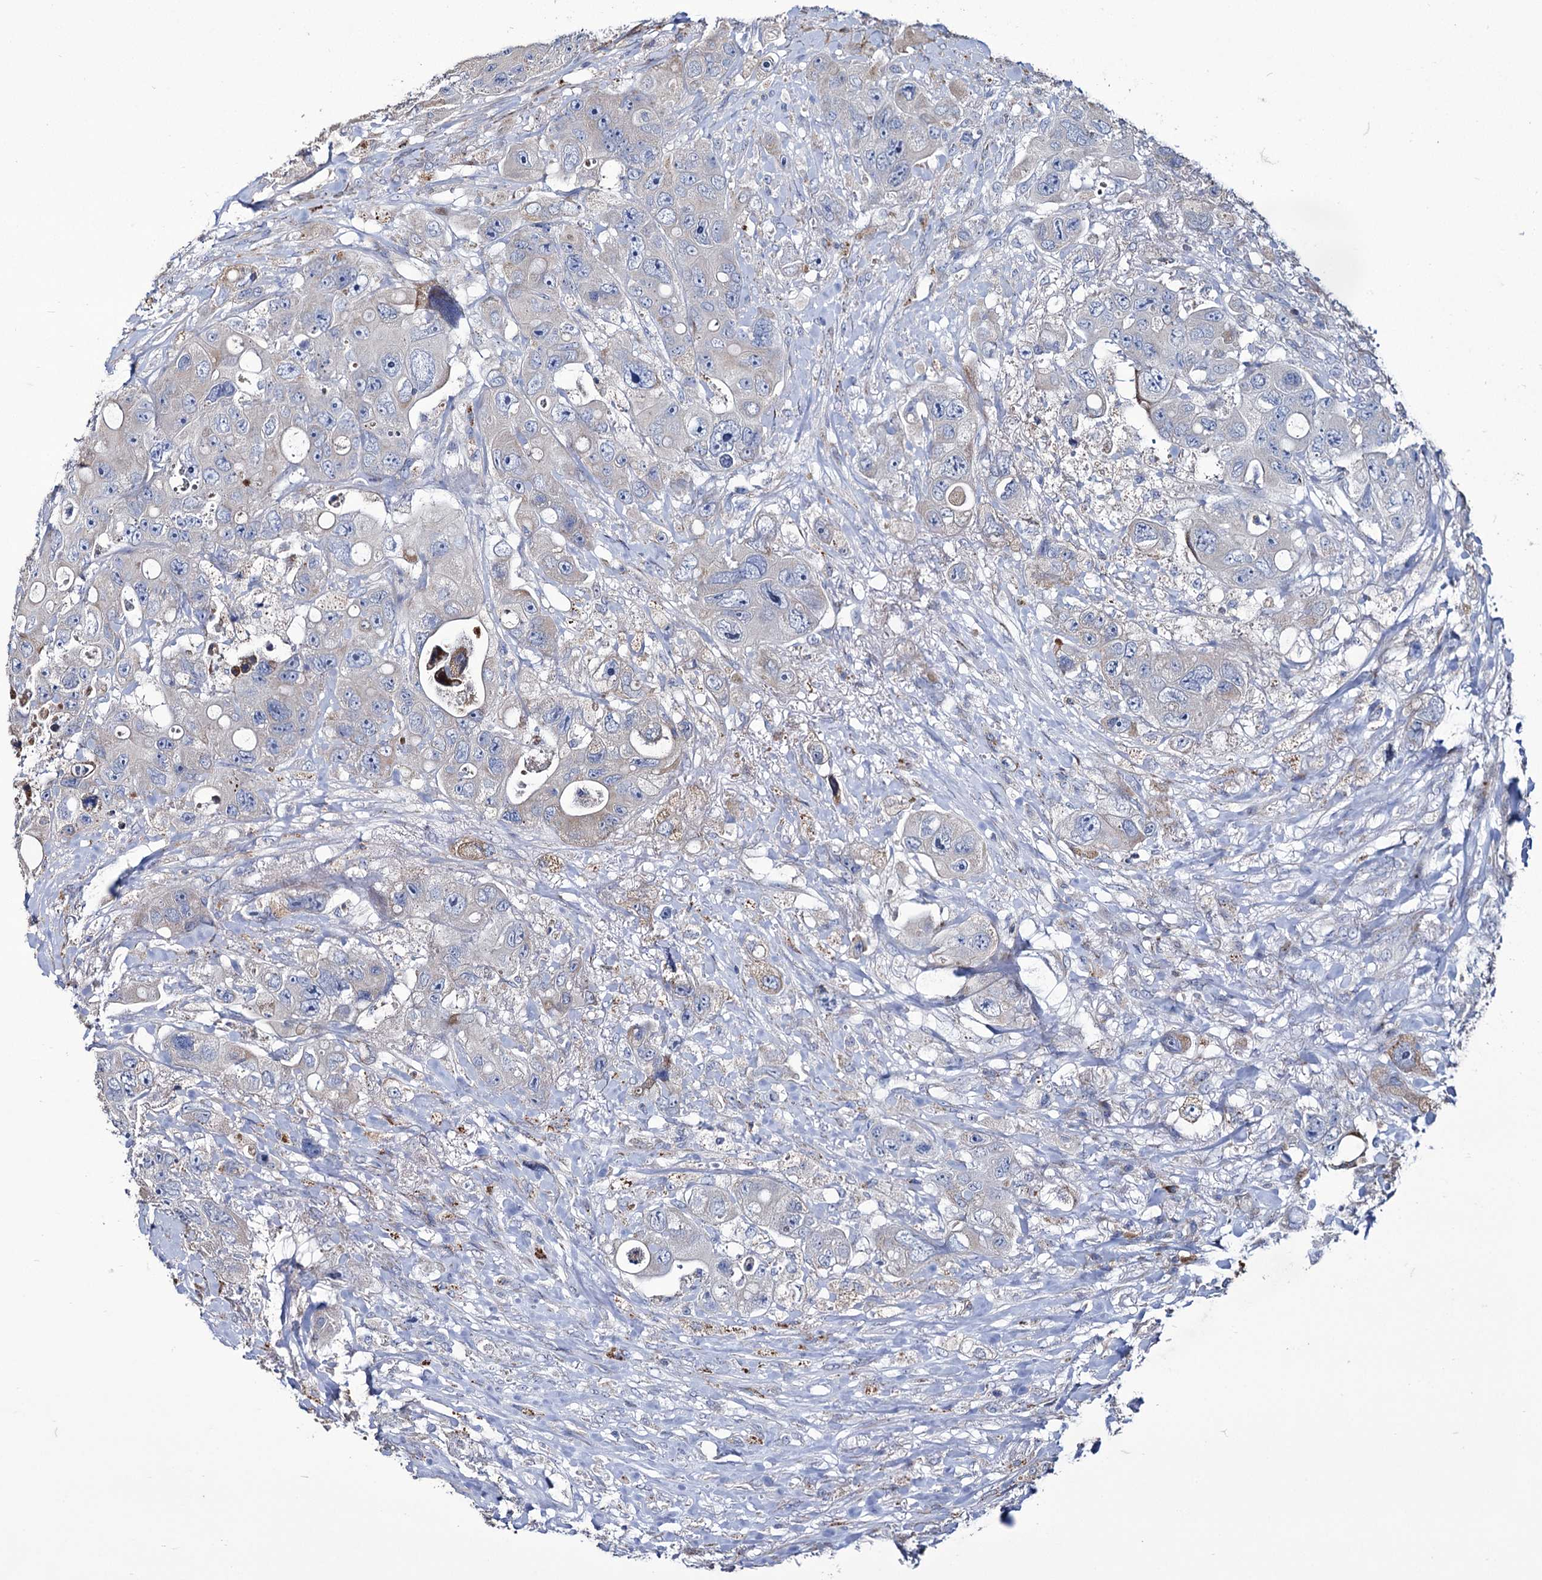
{"staining": {"intensity": "negative", "quantity": "none", "location": "none"}, "tissue": "colorectal cancer", "cell_type": "Tumor cells", "image_type": "cancer", "snomed": [{"axis": "morphology", "description": "Adenocarcinoma, NOS"}, {"axis": "topography", "description": "Colon"}], "caption": "Immunohistochemistry (IHC) of human colorectal adenocarcinoma exhibits no expression in tumor cells.", "gene": "TUBGCP5", "patient": {"sex": "female", "age": 46}}